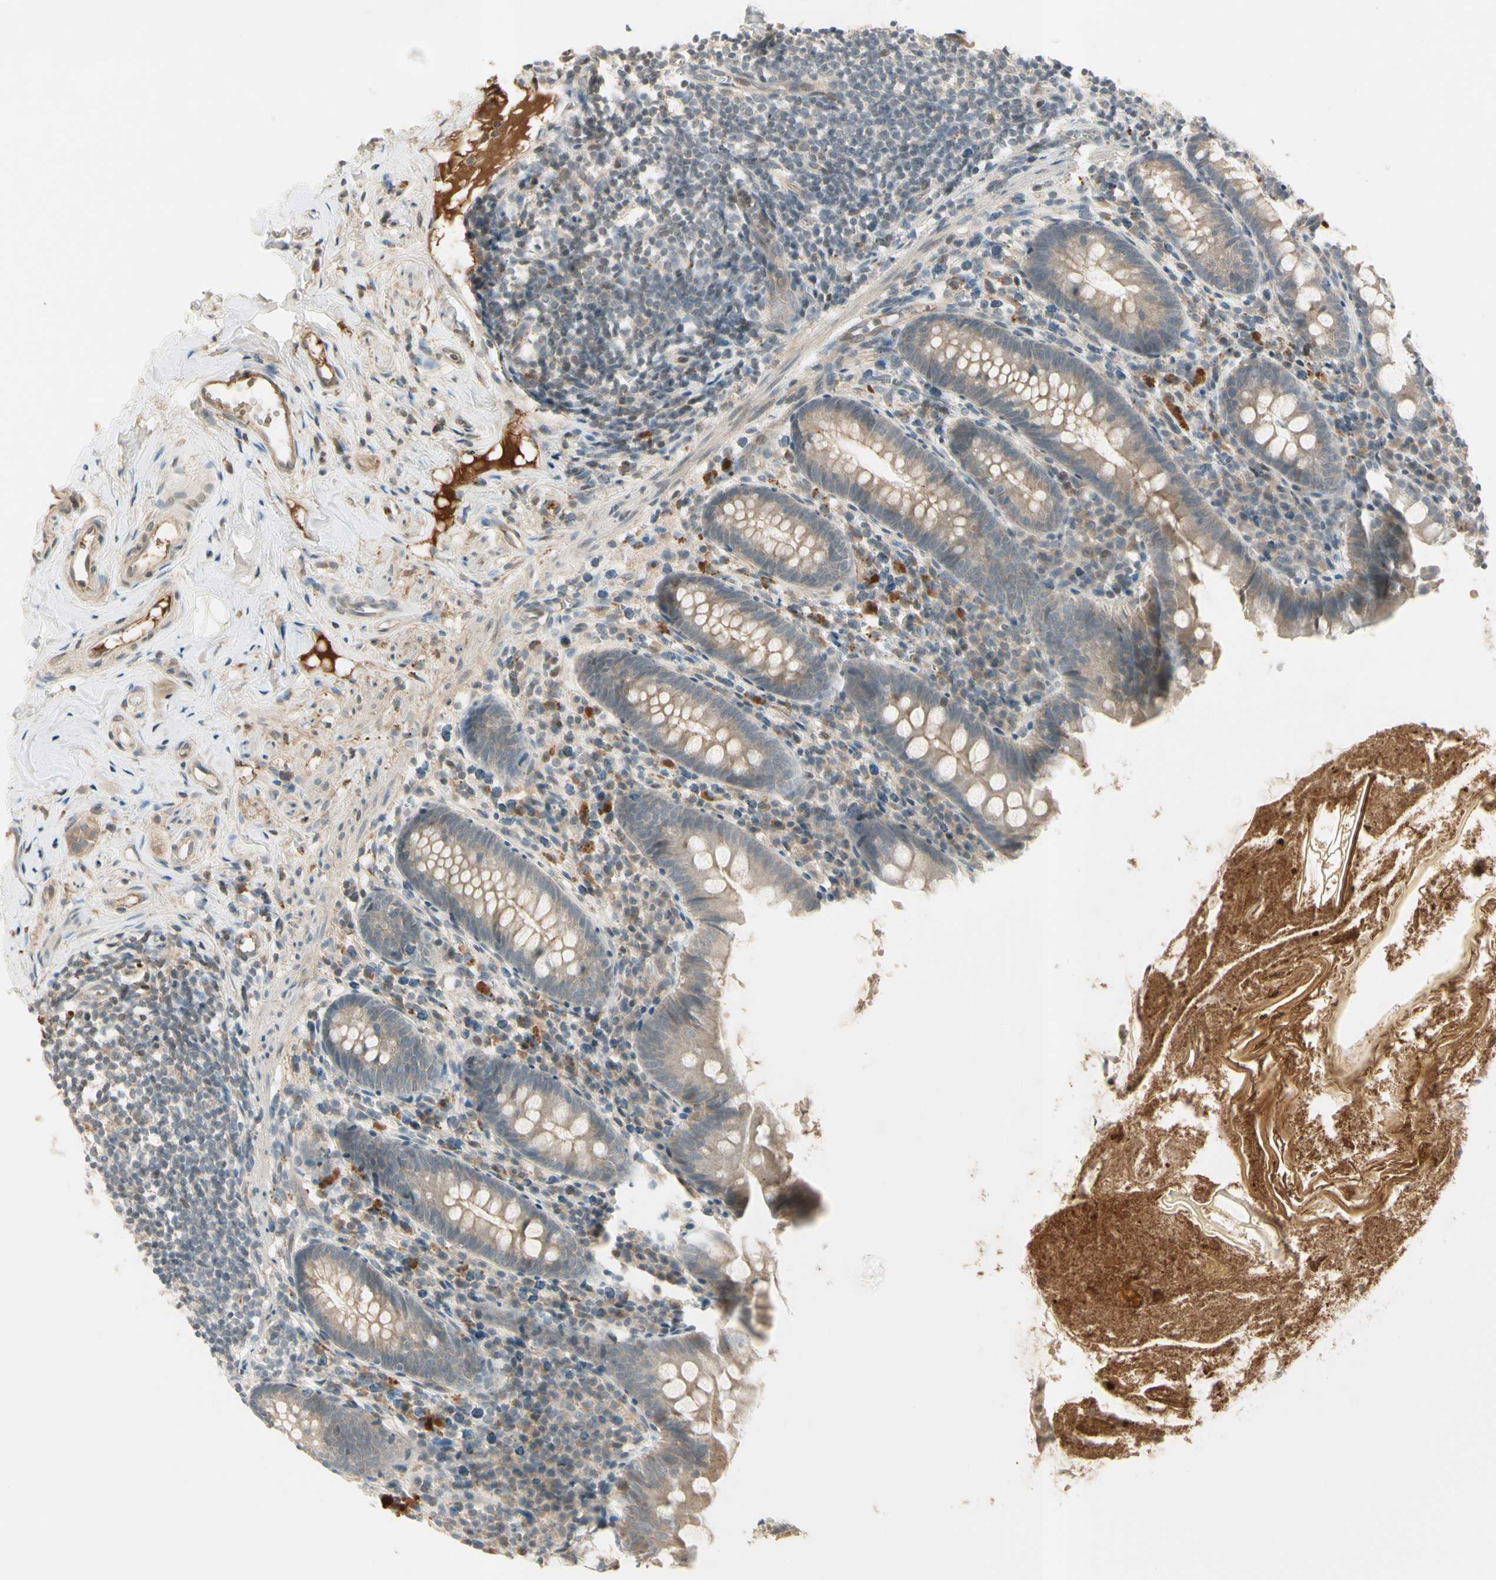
{"staining": {"intensity": "weak", "quantity": ">75%", "location": "cytoplasmic/membranous"}, "tissue": "appendix", "cell_type": "Glandular cells", "image_type": "normal", "snomed": [{"axis": "morphology", "description": "Normal tissue, NOS"}, {"axis": "topography", "description": "Appendix"}], "caption": "IHC staining of unremarkable appendix, which displays low levels of weak cytoplasmic/membranous expression in about >75% of glandular cells indicating weak cytoplasmic/membranous protein expression. The staining was performed using DAB (brown) for protein detection and nuclei were counterstained in hematoxylin (blue).", "gene": "ICAM5", "patient": {"sex": "male", "age": 52}}